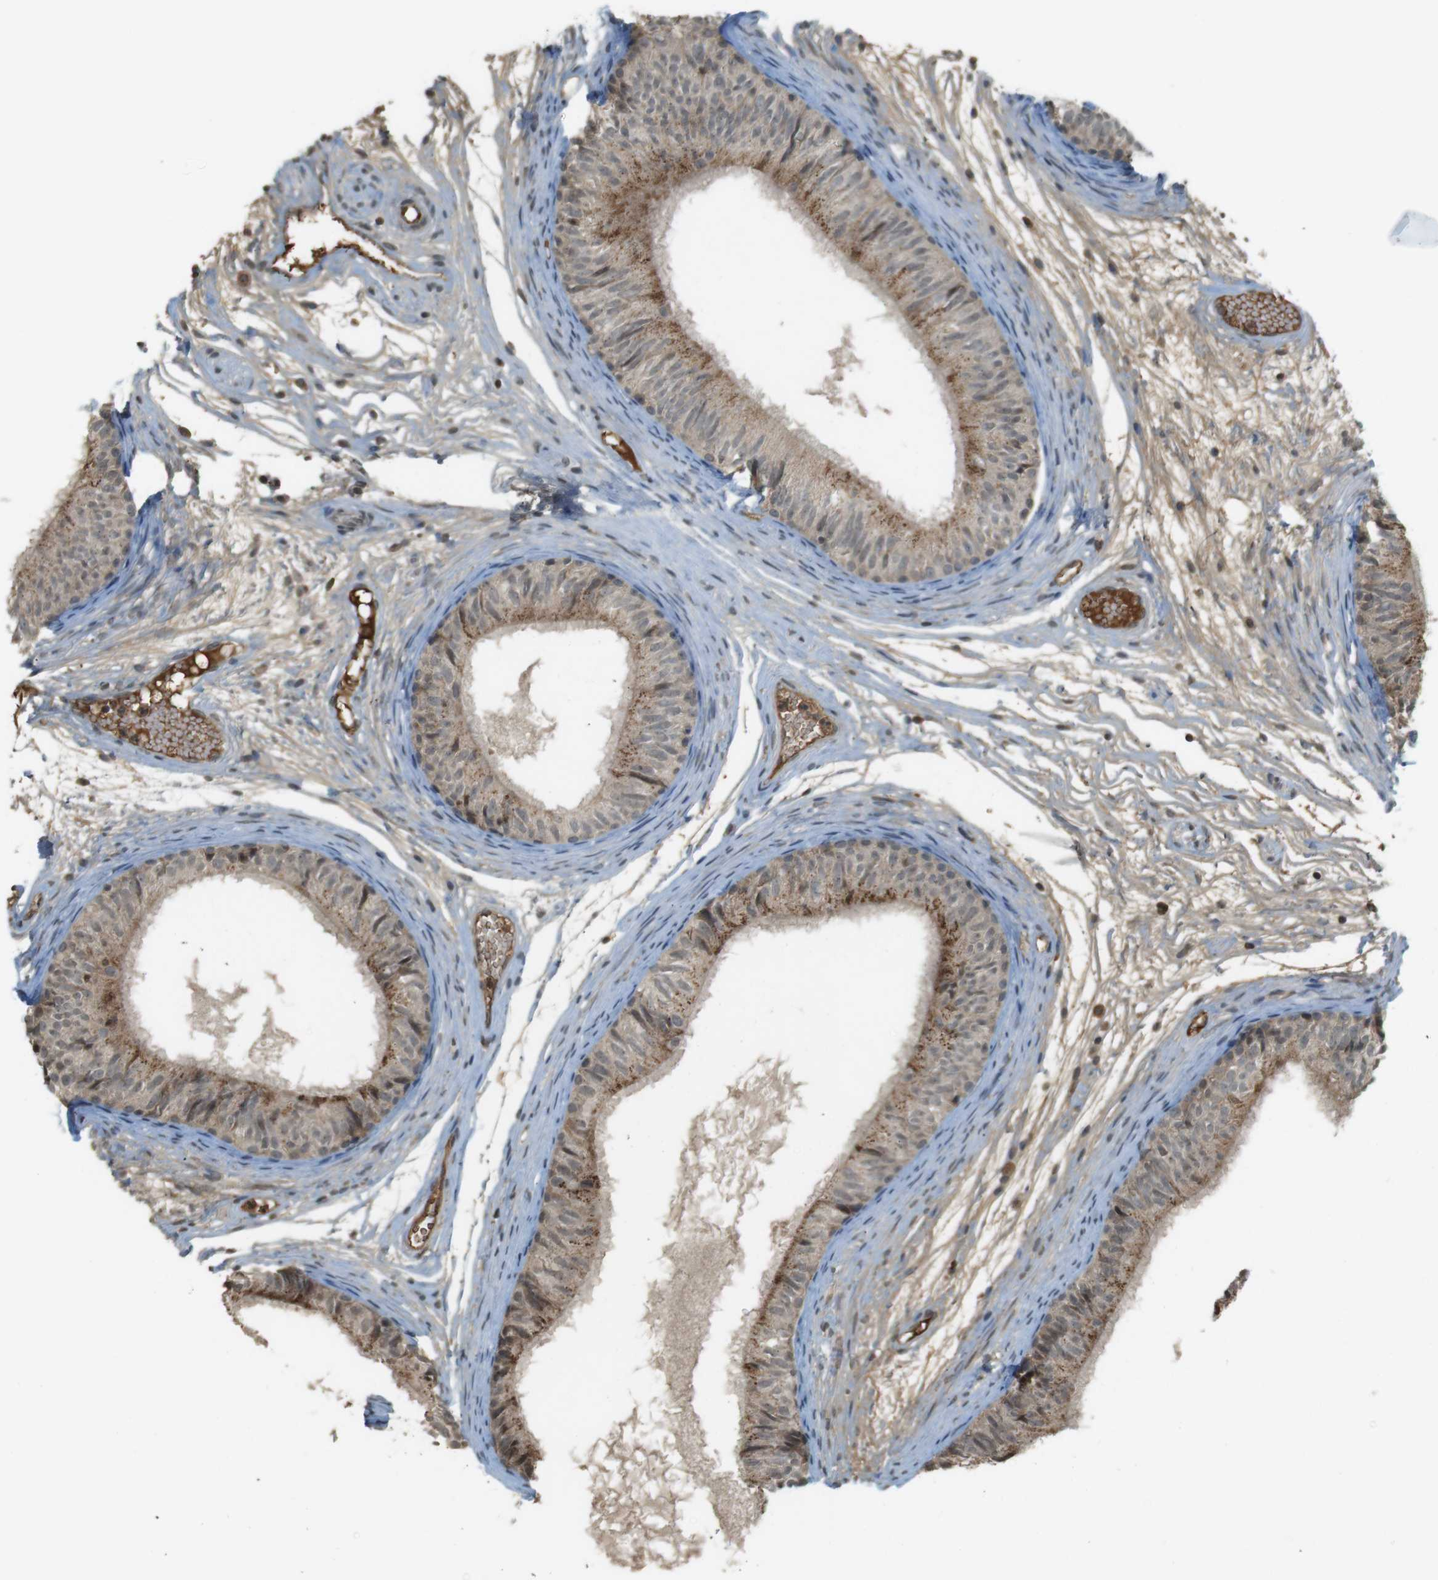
{"staining": {"intensity": "moderate", "quantity": "25%-75%", "location": "cytoplasmic/membranous"}, "tissue": "epididymis", "cell_type": "Glandular cells", "image_type": "normal", "snomed": [{"axis": "morphology", "description": "Normal tissue, NOS"}, {"axis": "morphology", "description": "Atrophy, NOS"}, {"axis": "topography", "description": "Testis"}, {"axis": "topography", "description": "Epididymis"}], "caption": "A photomicrograph of human epididymis stained for a protein reveals moderate cytoplasmic/membranous brown staining in glandular cells. Using DAB (3,3'-diaminobenzidine) (brown) and hematoxylin (blue) stains, captured at high magnification using brightfield microscopy.", "gene": "SRR", "patient": {"sex": "male", "age": 18}}